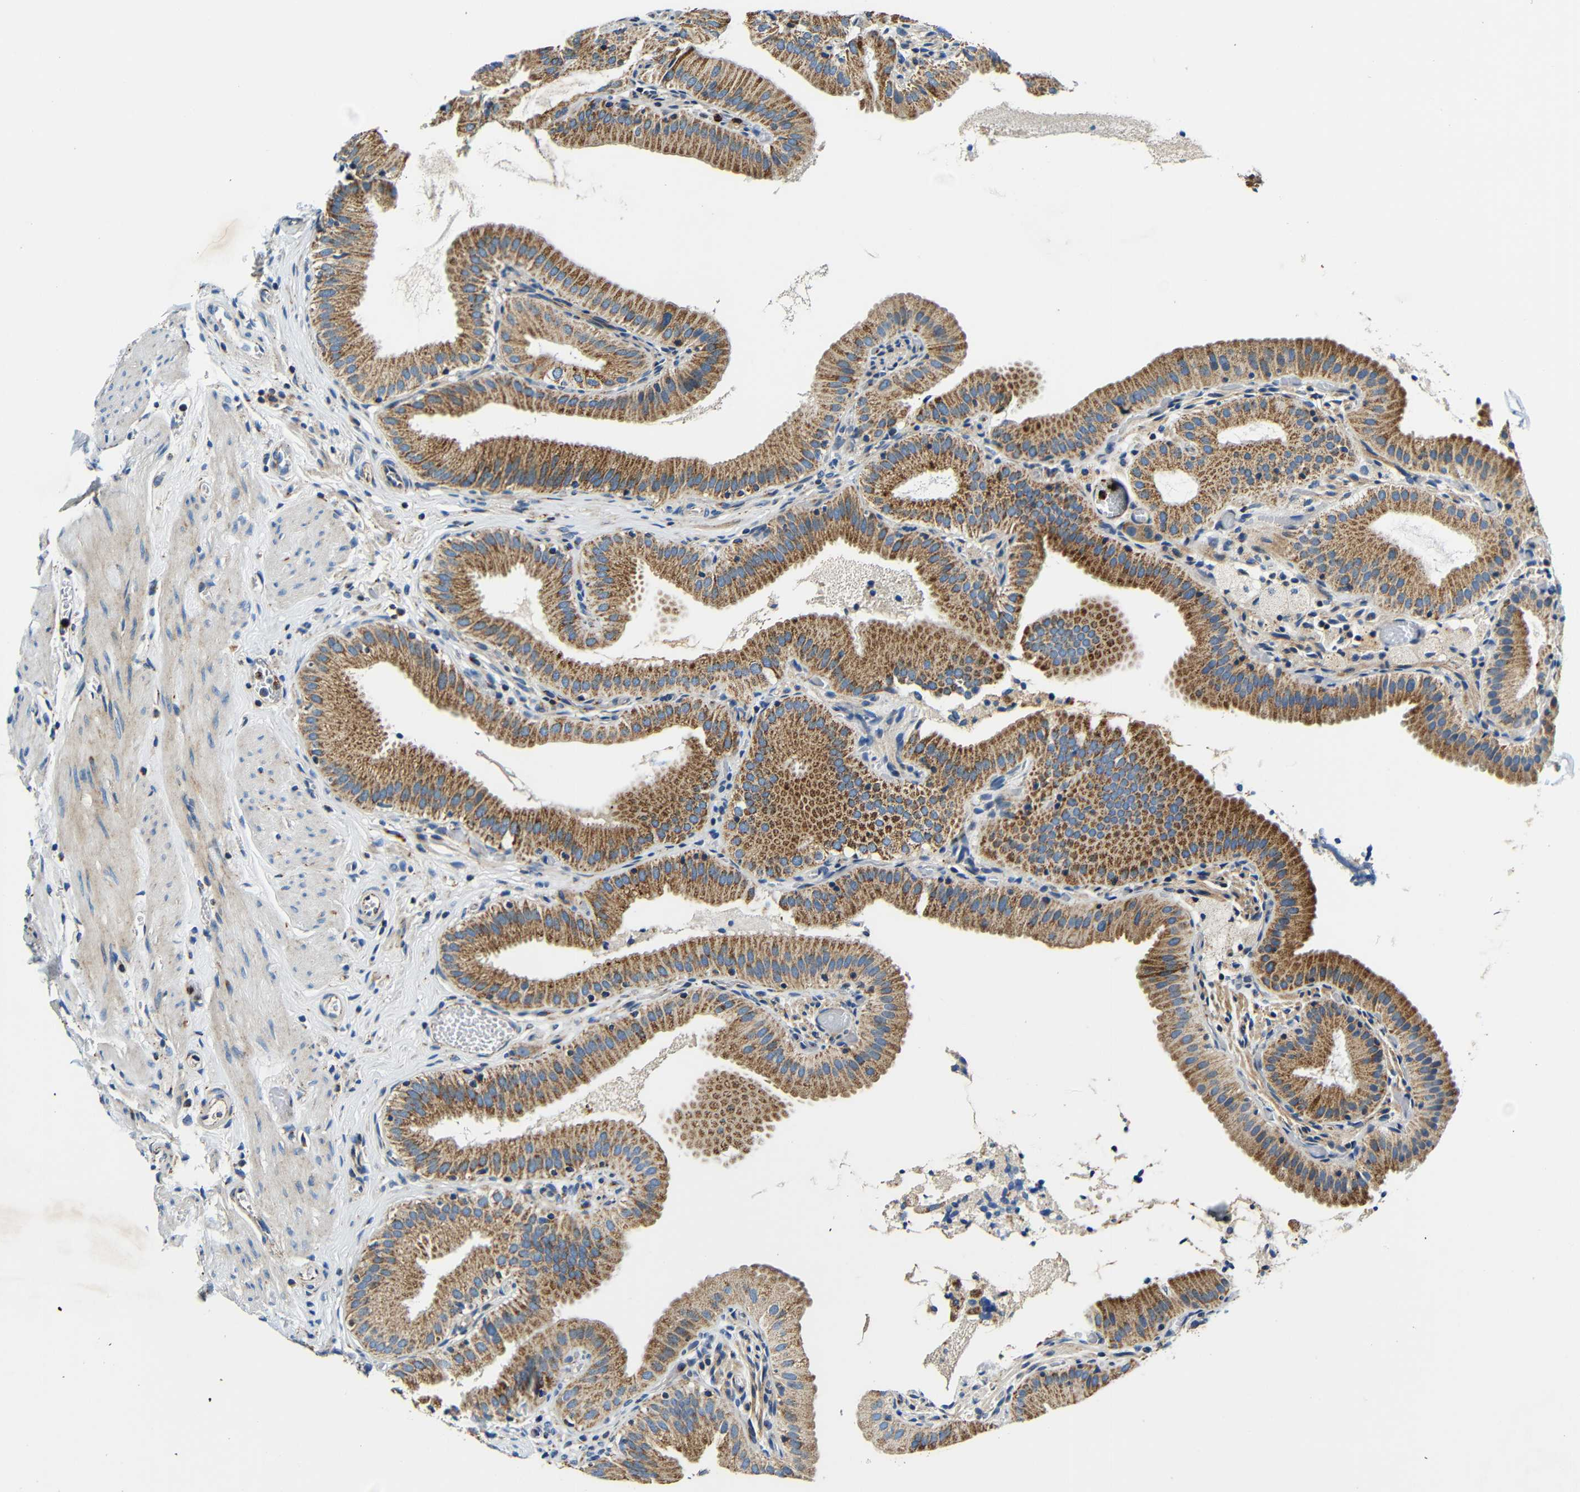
{"staining": {"intensity": "moderate", "quantity": ">75%", "location": "cytoplasmic/membranous"}, "tissue": "gallbladder", "cell_type": "Glandular cells", "image_type": "normal", "snomed": [{"axis": "morphology", "description": "Normal tissue, NOS"}, {"axis": "topography", "description": "Gallbladder"}], "caption": "Immunohistochemical staining of benign gallbladder exhibits >75% levels of moderate cytoplasmic/membranous protein expression in about >75% of glandular cells.", "gene": "GALNT18", "patient": {"sex": "male", "age": 54}}